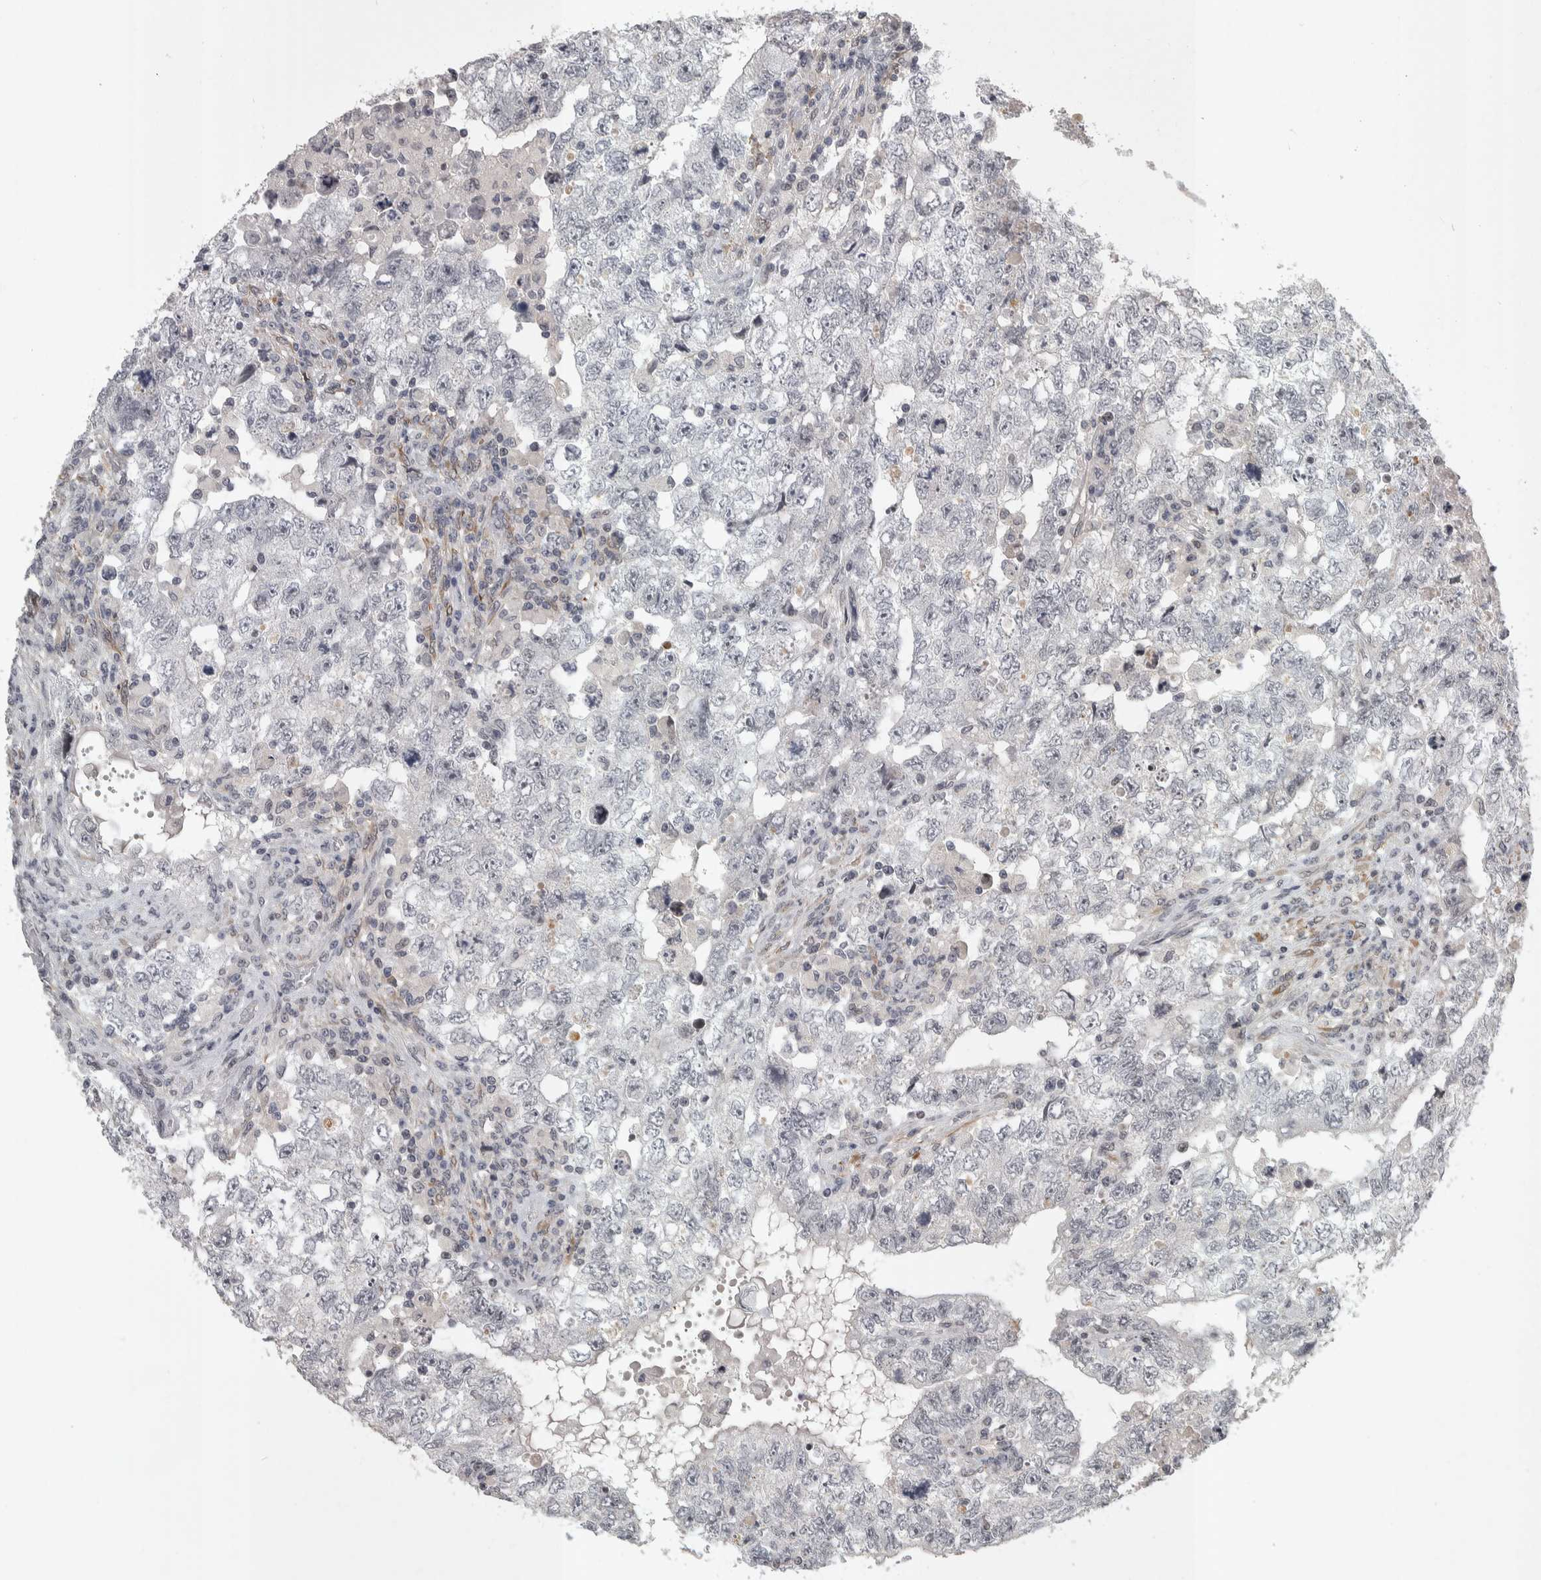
{"staining": {"intensity": "negative", "quantity": "none", "location": "none"}, "tissue": "testis cancer", "cell_type": "Tumor cells", "image_type": "cancer", "snomed": [{"axis": "morphology", "description": "Carcinoma, Embryonal, NOS"}, {"axis": "topography", "description": "Testis"}], "caption": "Immunohistochemical staining of testis cancer displays no significant staining in tumor cells.", "gene": "ZSCAN21", "patient": {"sex": "male", "age": 36}}